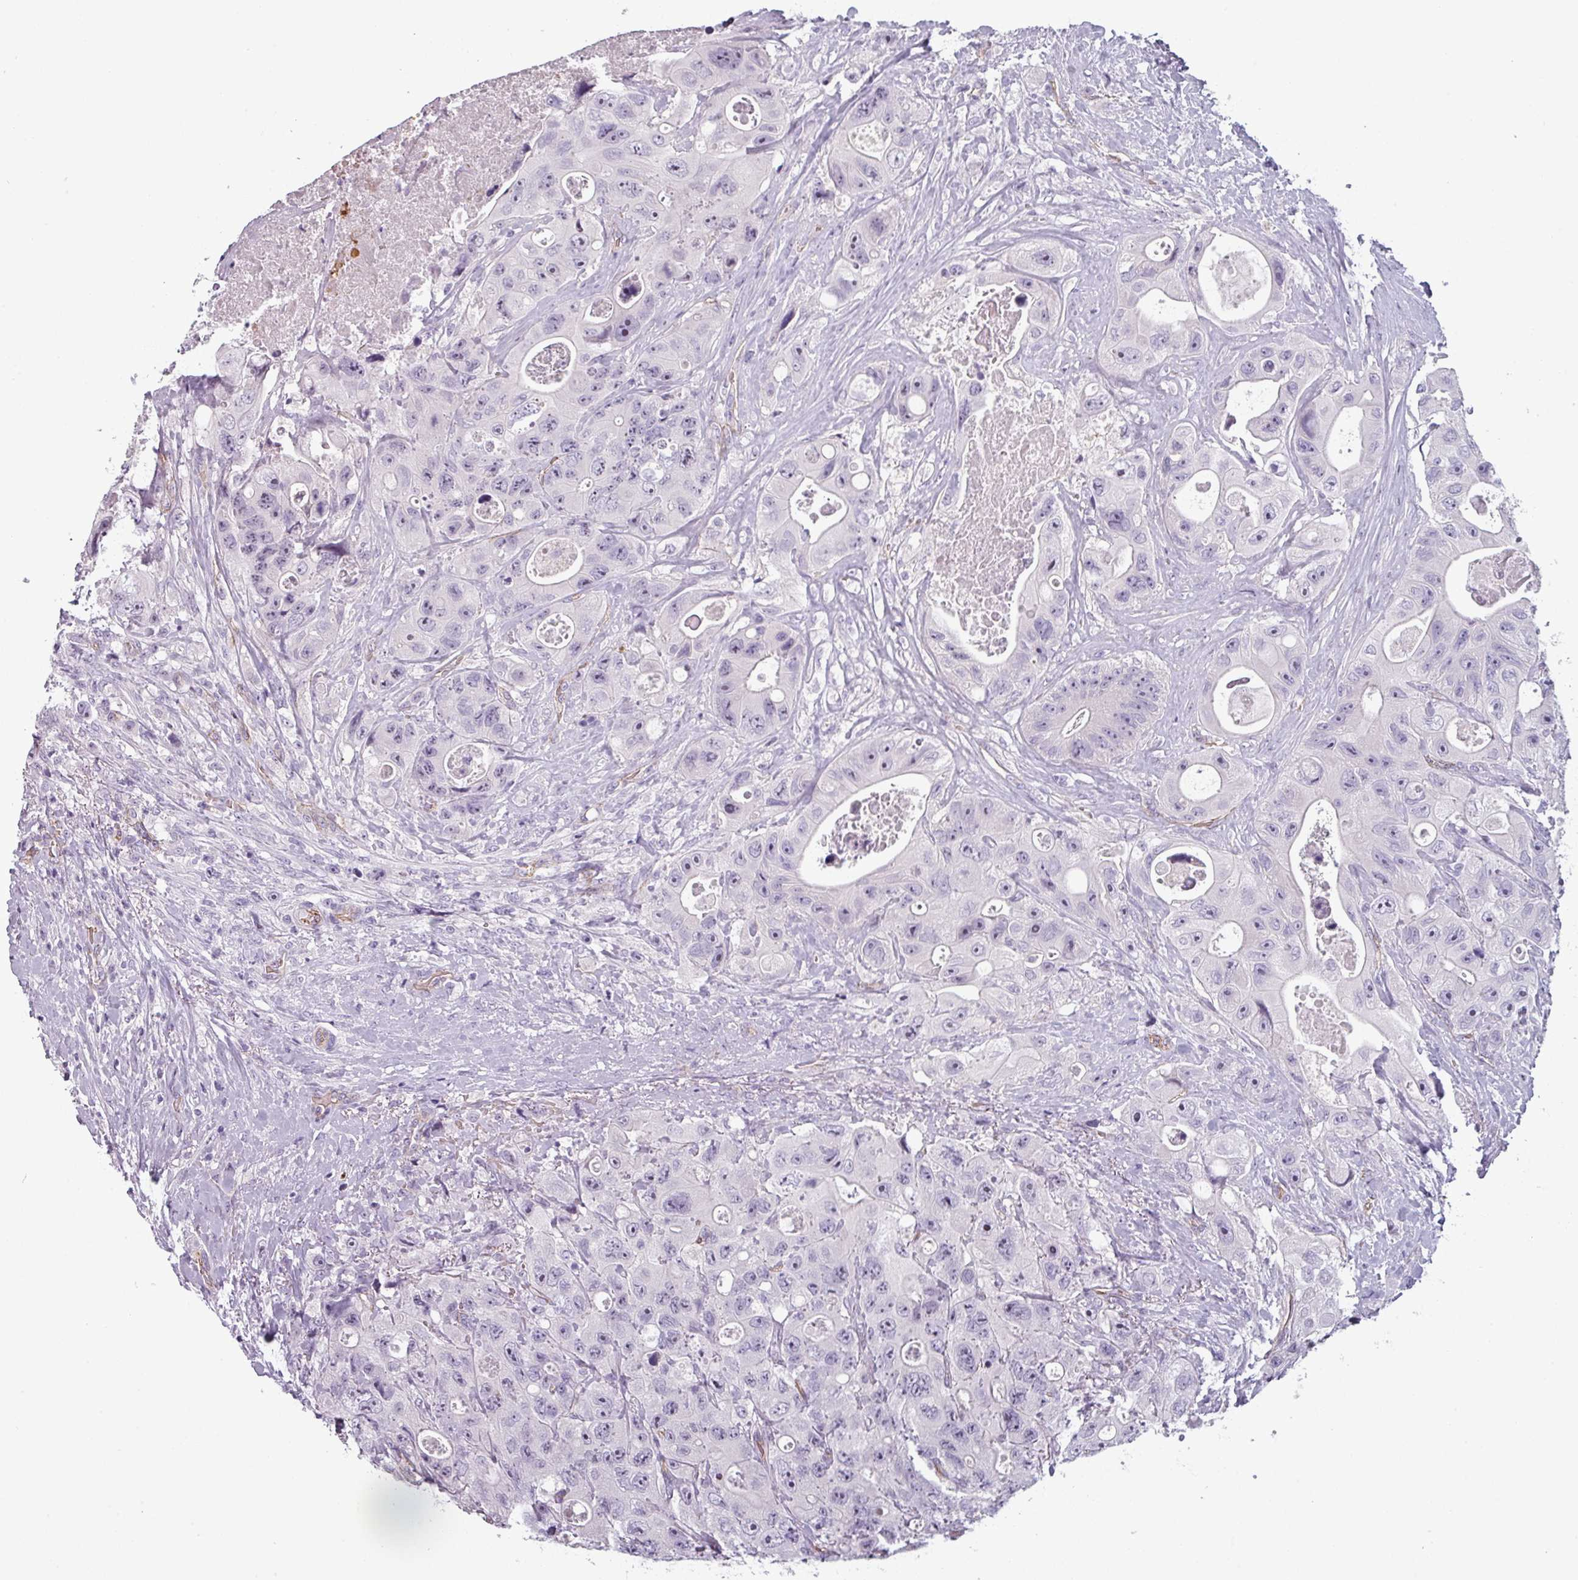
{"staining": {"intensity": "negative", "quantity": "none", "location": "none"}, "tissue": "colorectal cancer", "cell_type": "Tumor cells", "image_type": "cancer", "snomed": [{"axis": "morphology", "description": "Adenocarcinoma, NOS"}, {"axis": "topography", "description": "Colon"}], "caption": "DAB (3,3'-diaminobenzidine) immunohistochemical staining of colorectal adenocarcinoma exhibits no significant expression in tumor cells.", "gene": "AREL1", "patient": {"sex": "female", "age": 46}}